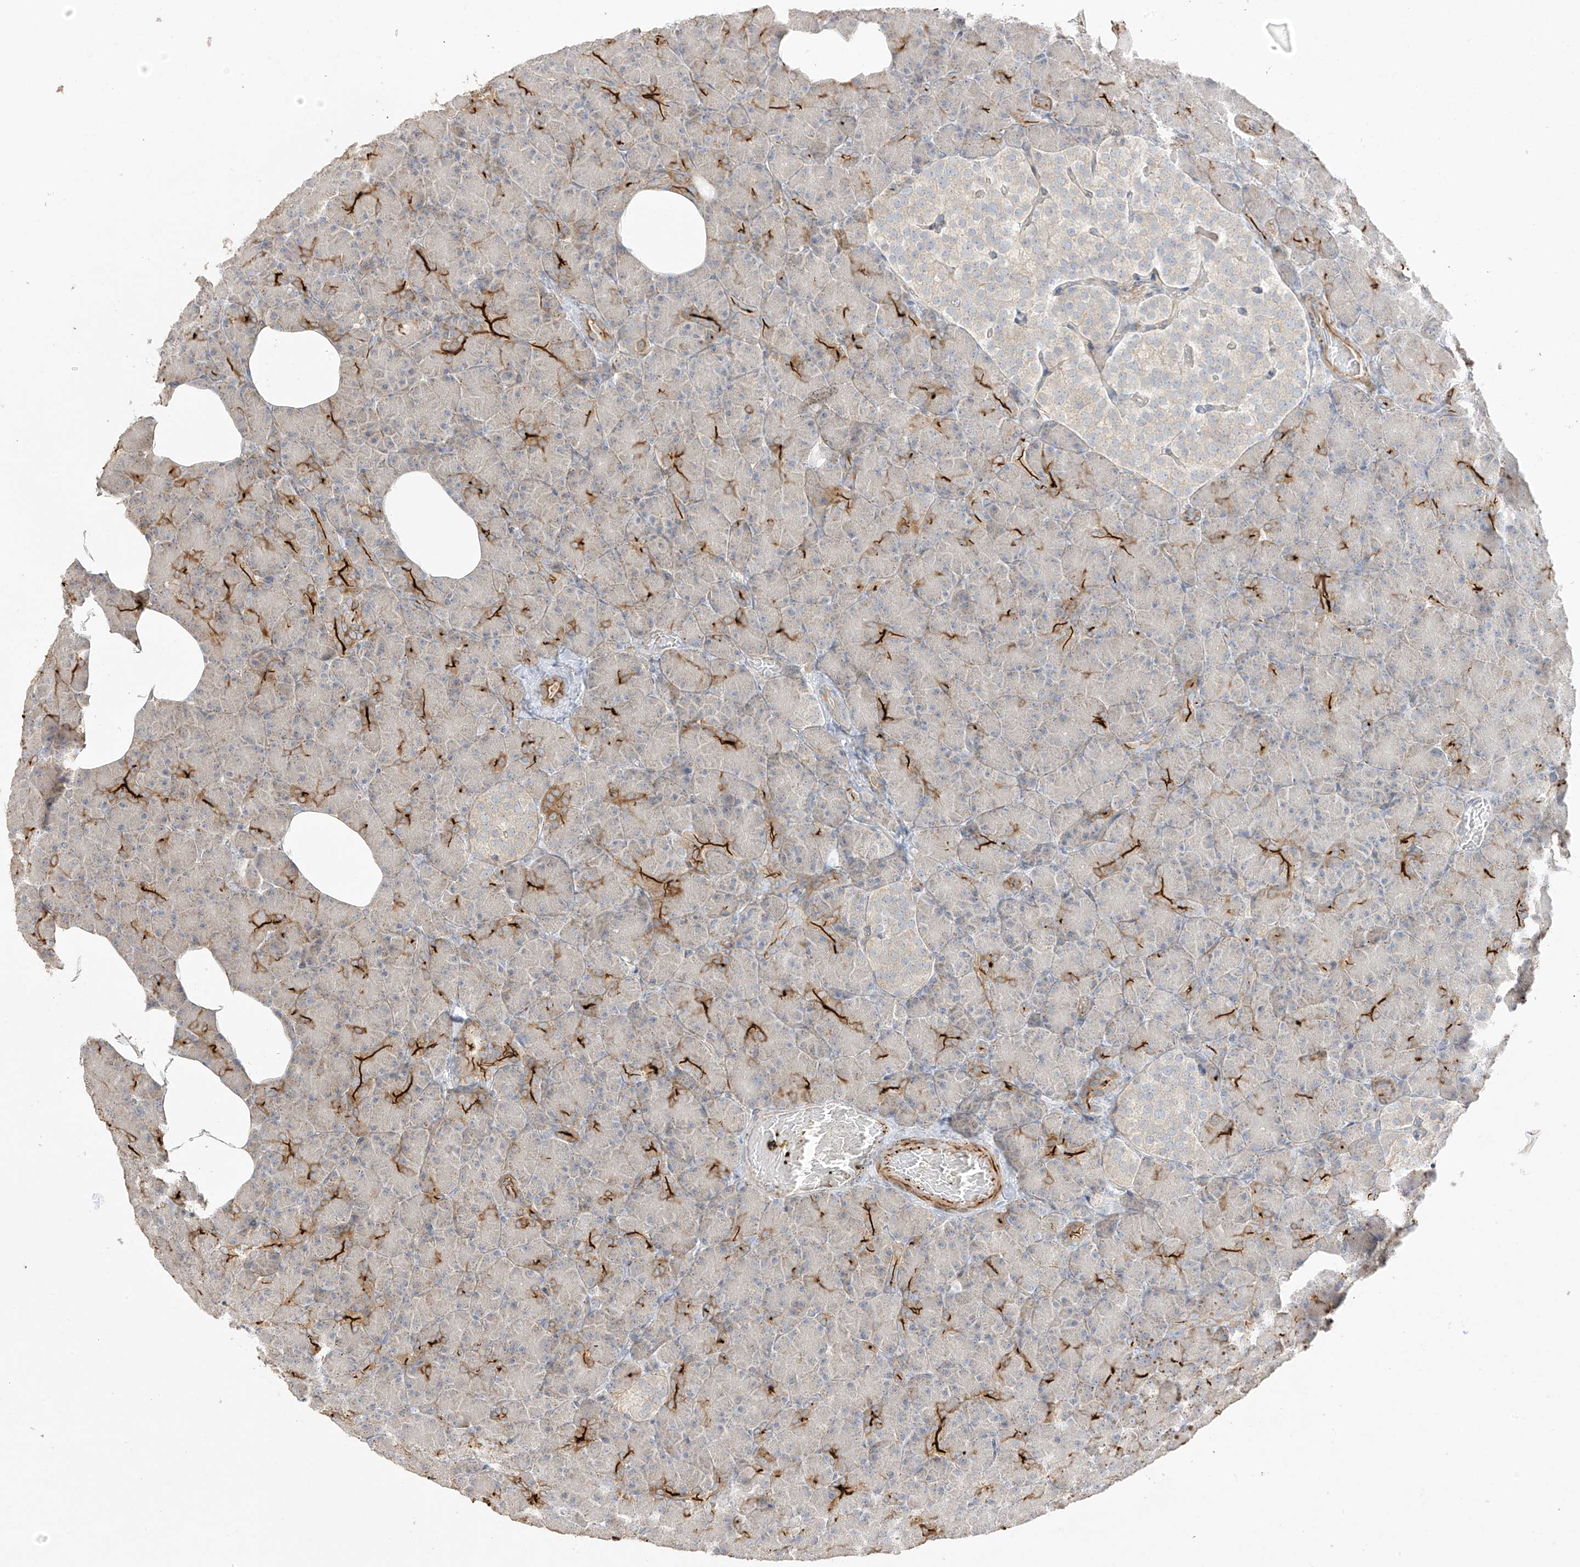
{"staining": {"intensity": "strong", "quantity": "<25%", "location": "cytoplasmic/membranous"}, "tissue": "pancreas", "cell_type": "Exocrine glandular cells", "image_type": "normal", "snomed": [{"axis": "morphology", "description": "Normal tissue, NOS"}, {"axis": "topography", "description": "Pancreas"}], "caption": "A photomicrograph of pancreas stained for a protein exhibits strong cytoplasmic/membranous brown staining in exocrine glandular cells.", "gene": "DCDC2", "patient": {"sex": "female", "age": 43}}